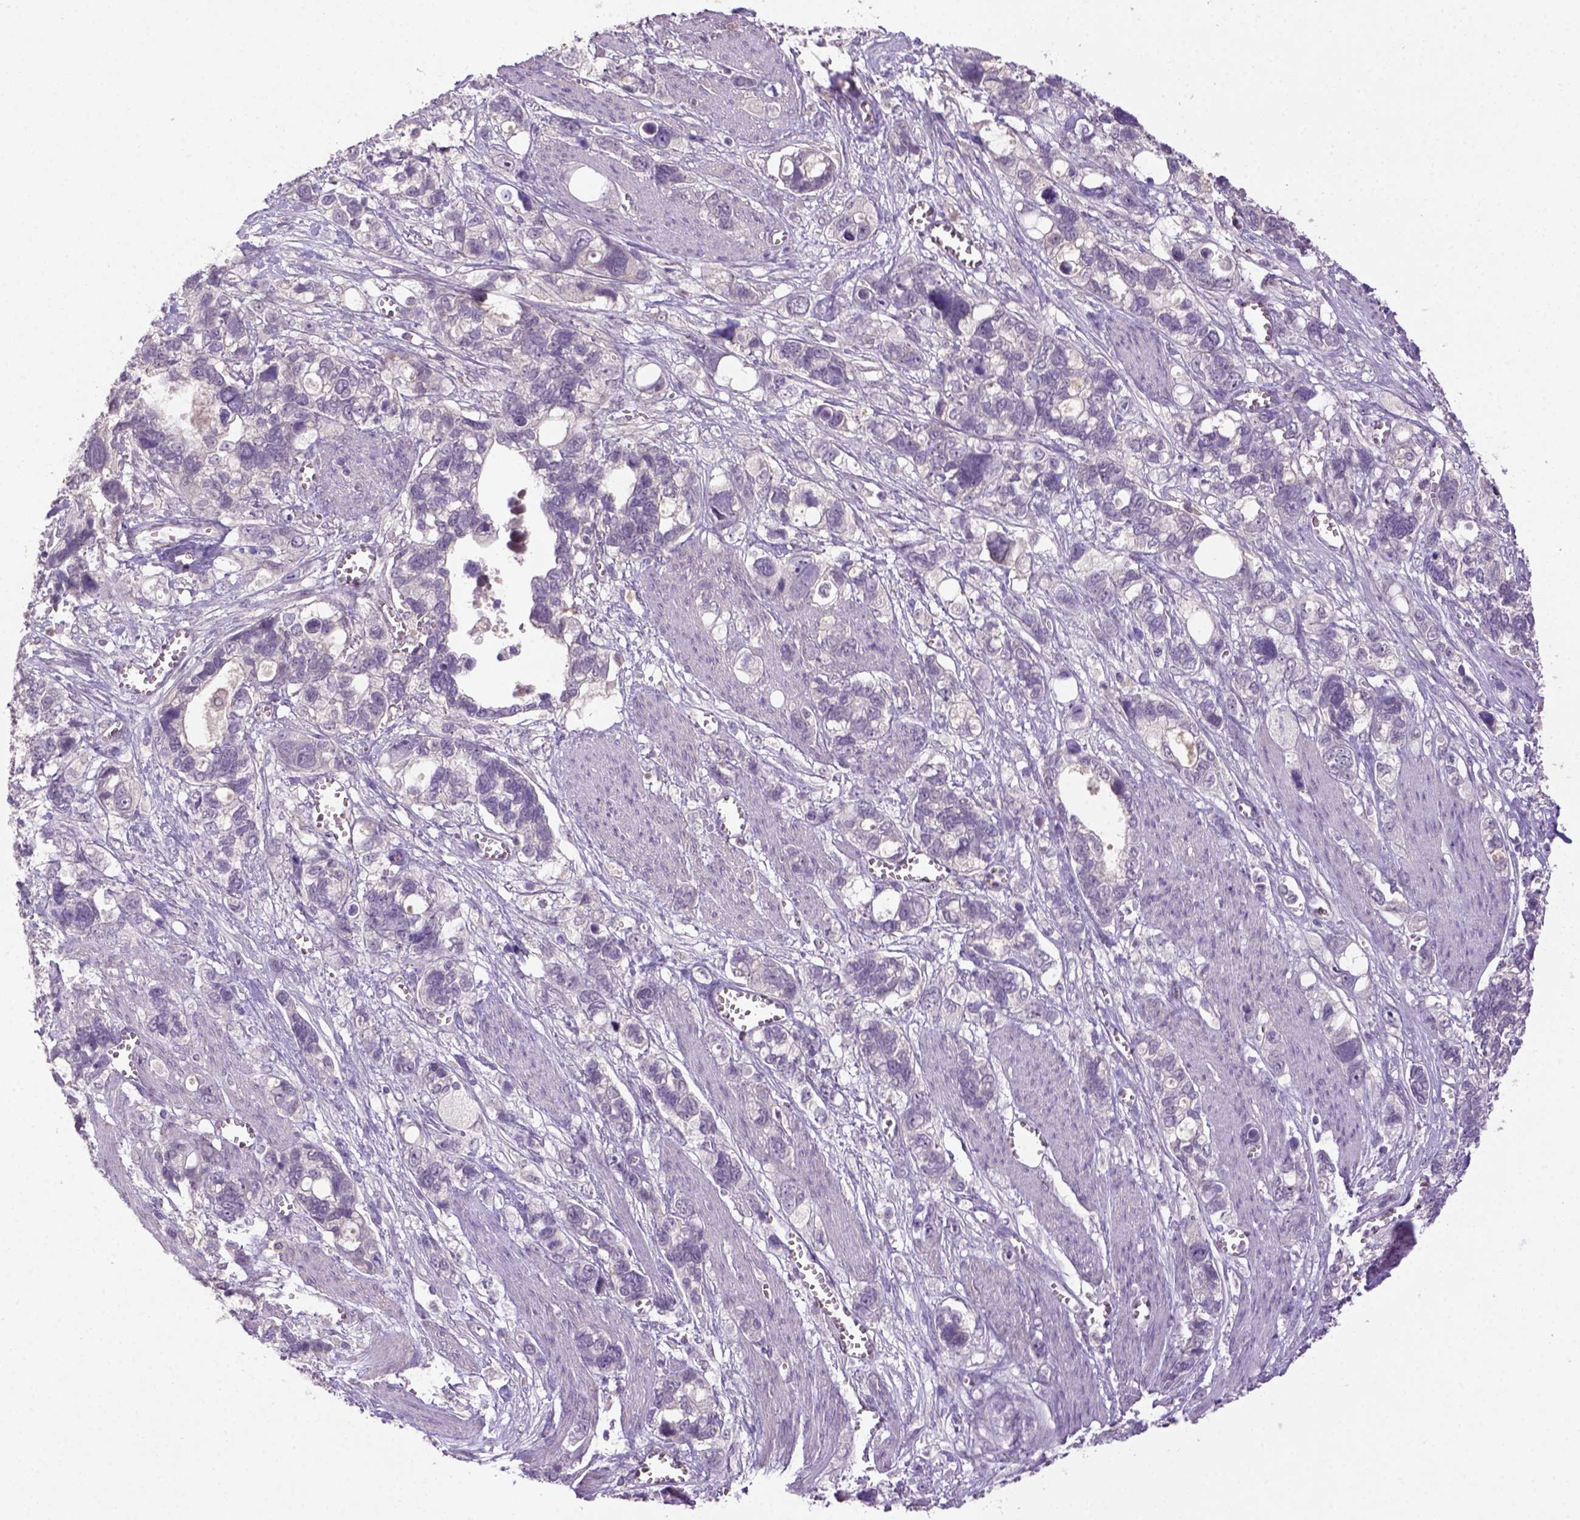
{"staining": {"intensity": "negative", "quantity": "none", "location": "none"}, "tissue": "stomach cancer", "cell_type": "Tumor cells", "image_type": "cancer", "snomed": [{"axis": "morphology", "description": "Adenocarcinoma, NOS"}, {"axis": "topography", "description": "Stomach, upper"}], "caption": "Immunohistochemistry (IHC) image of neoplastic tissue: stomach cancer (adenocarcinoma) stained with DAB (3,3'-diaminobenzidine) displays no significant protein expression in tumor cells.", "gene": "NLGN2", "patient": {"sex": "female", "age": 81}}